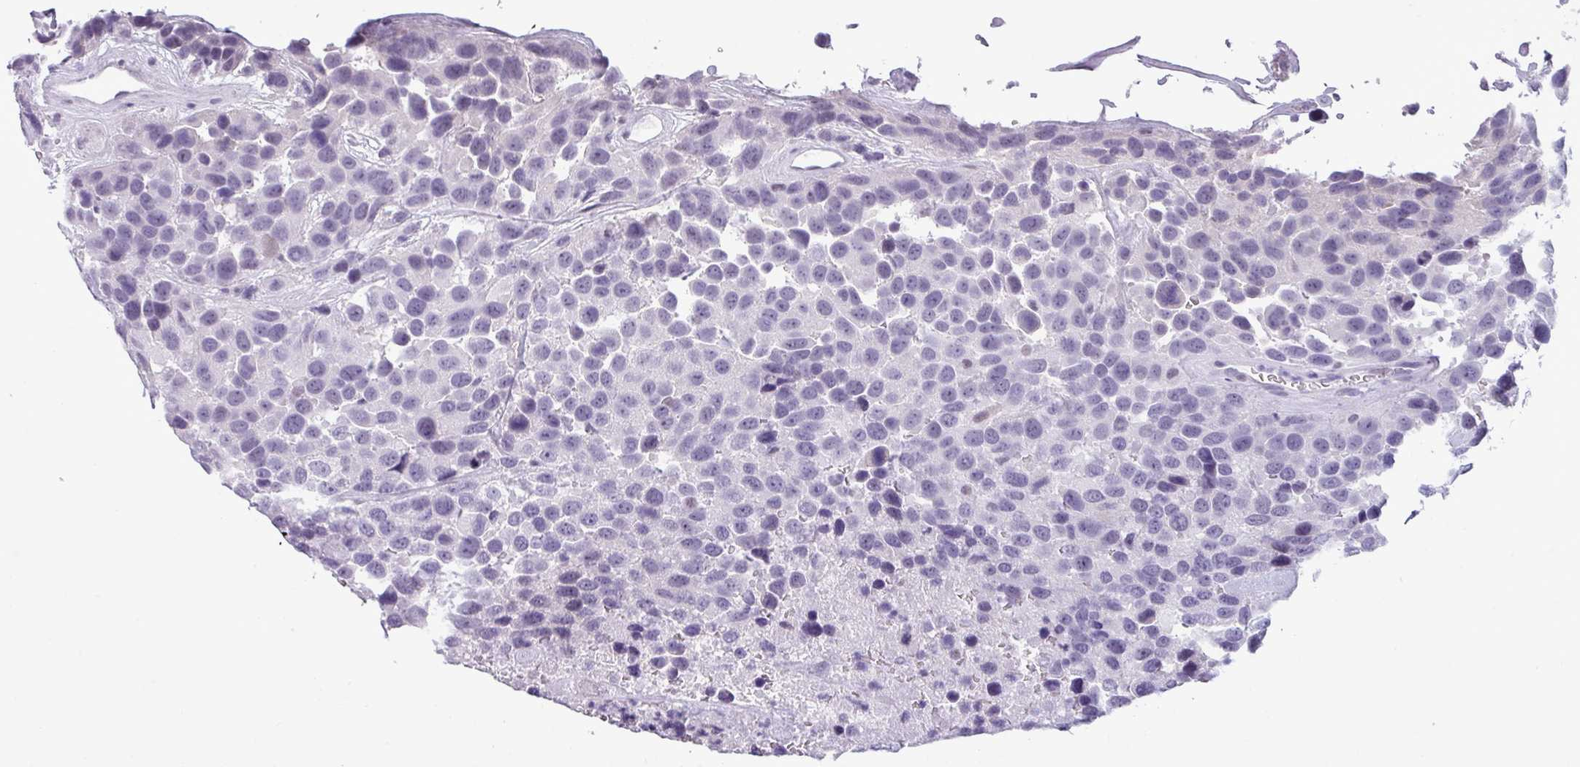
{"staining": {"intensity": "negative", "quantity": "none", "location": "none"}, "tissue": "urothelial cancer", "cell_type": "Tumor cells", "image_type": "cancer", "snomed": [{"axis": "morphology", "description": "Urothelial carcinoma, High grade"}, {"axis": "topography", "description": "Urinary bladder"}], "caption": "A micrograph of urothelial cancer stained for a protein demonstrates no brown staining in tumor cells. (Brightfield microscopy of DAB (3,3'-diaminobenzidine) immunohistochemistry (IHC) at high magnification).", "gene": "SRGAP1", "patient": {"sex": "female", "age": 70}}